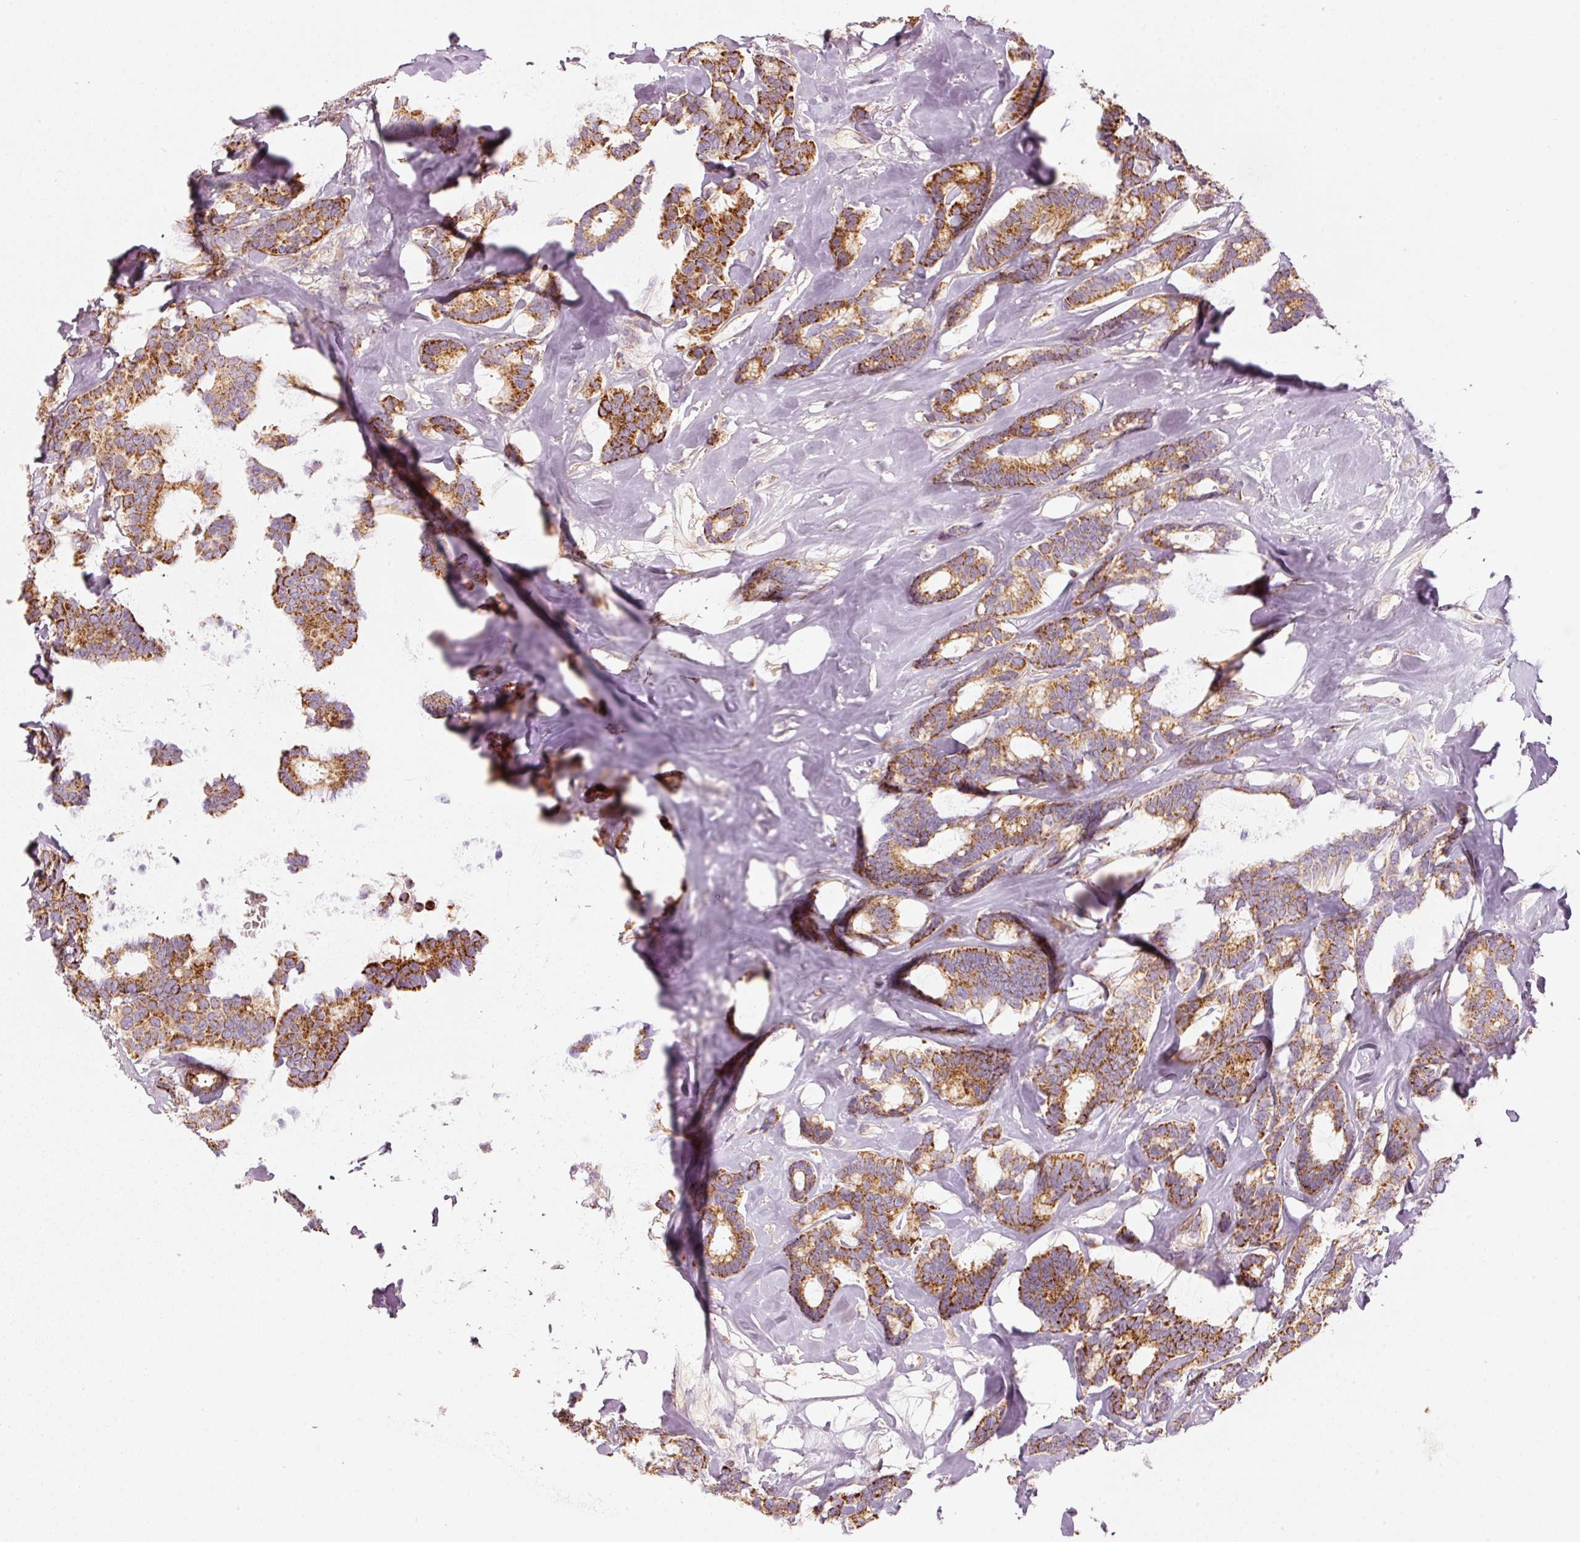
{"staining": {"intensity": "moderate", "quantity": ">75%", "location": "cytoplasmic/membranous"}, "tissue": "breast cancer", "cell_type": "Tumor cells", "image_type": "cancer", "snomed": [{"axis": "morphology", "description": "Duct carcinoma"}, {"axis": "topography", "description": "Breast"}], "caption": "Protein staining of breast cancer (infiltrating ductal carcinoma) tissue exhibits moderate cytoplasmic/membranous expression in approximately >75% of tumor cells.", "gene": "C17orf98", "patient": {"sex": "female", "age": 87}}